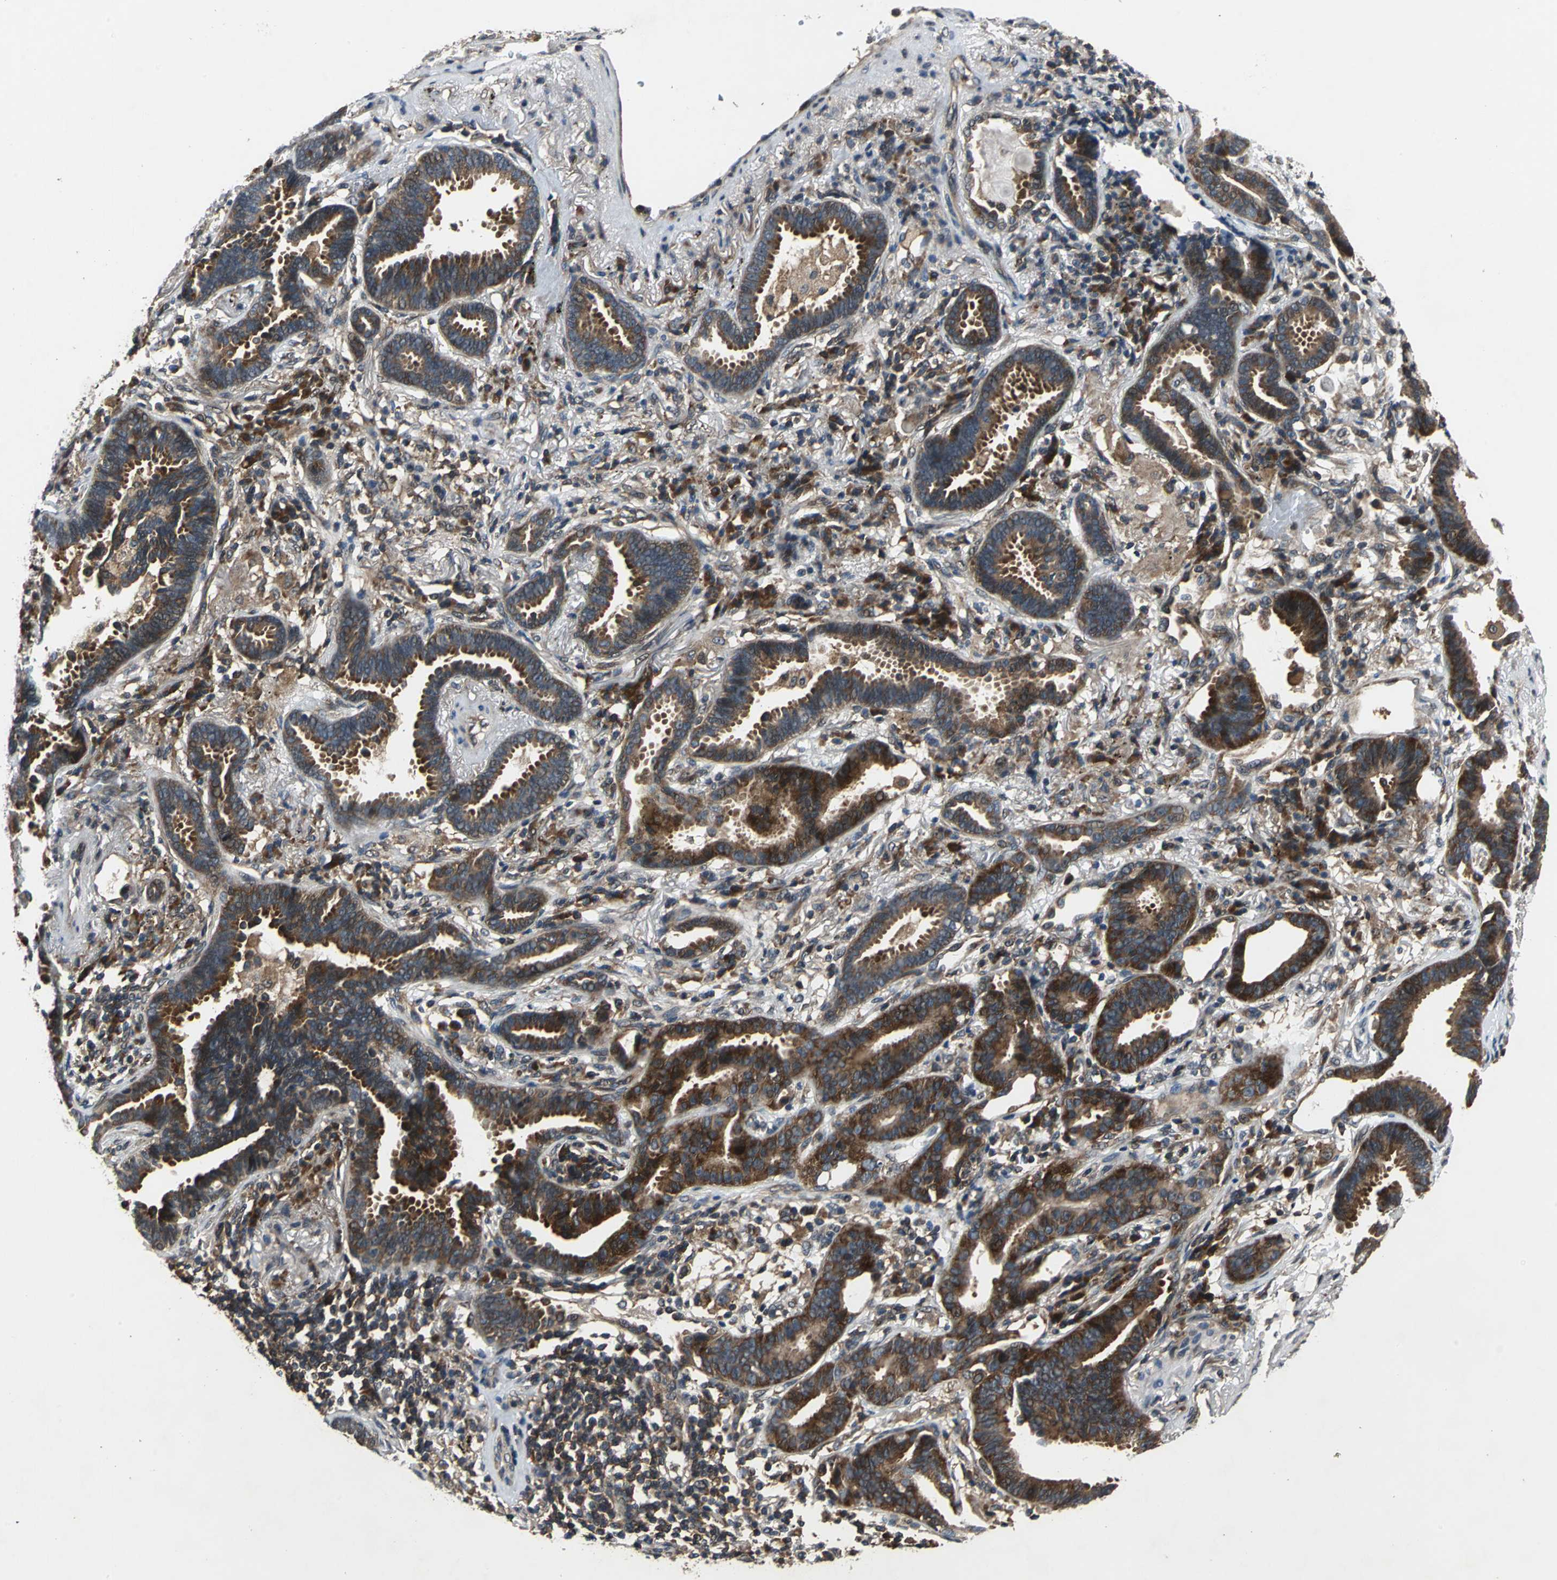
{"staining": {"intensity": "strong", "quantity": ">75%", "location": "cytoplasmic/membranous"}, "tissue": "lung cancer", "cell_type": "Tumor cells", "image_type": "cancer", "snomed": [{"axis": "morphology", "description": "Adenocarcinoma, NOS"}, {"axis": "topography", "description": "Lung"}], "caption": "A brown stain labels strong cytoplasmic/membranous staining of a protein in adenocarcinoma (lung) tumor cells.", "gene": "EIF2B2", "patient": {"sex": "female", "age": 64}}